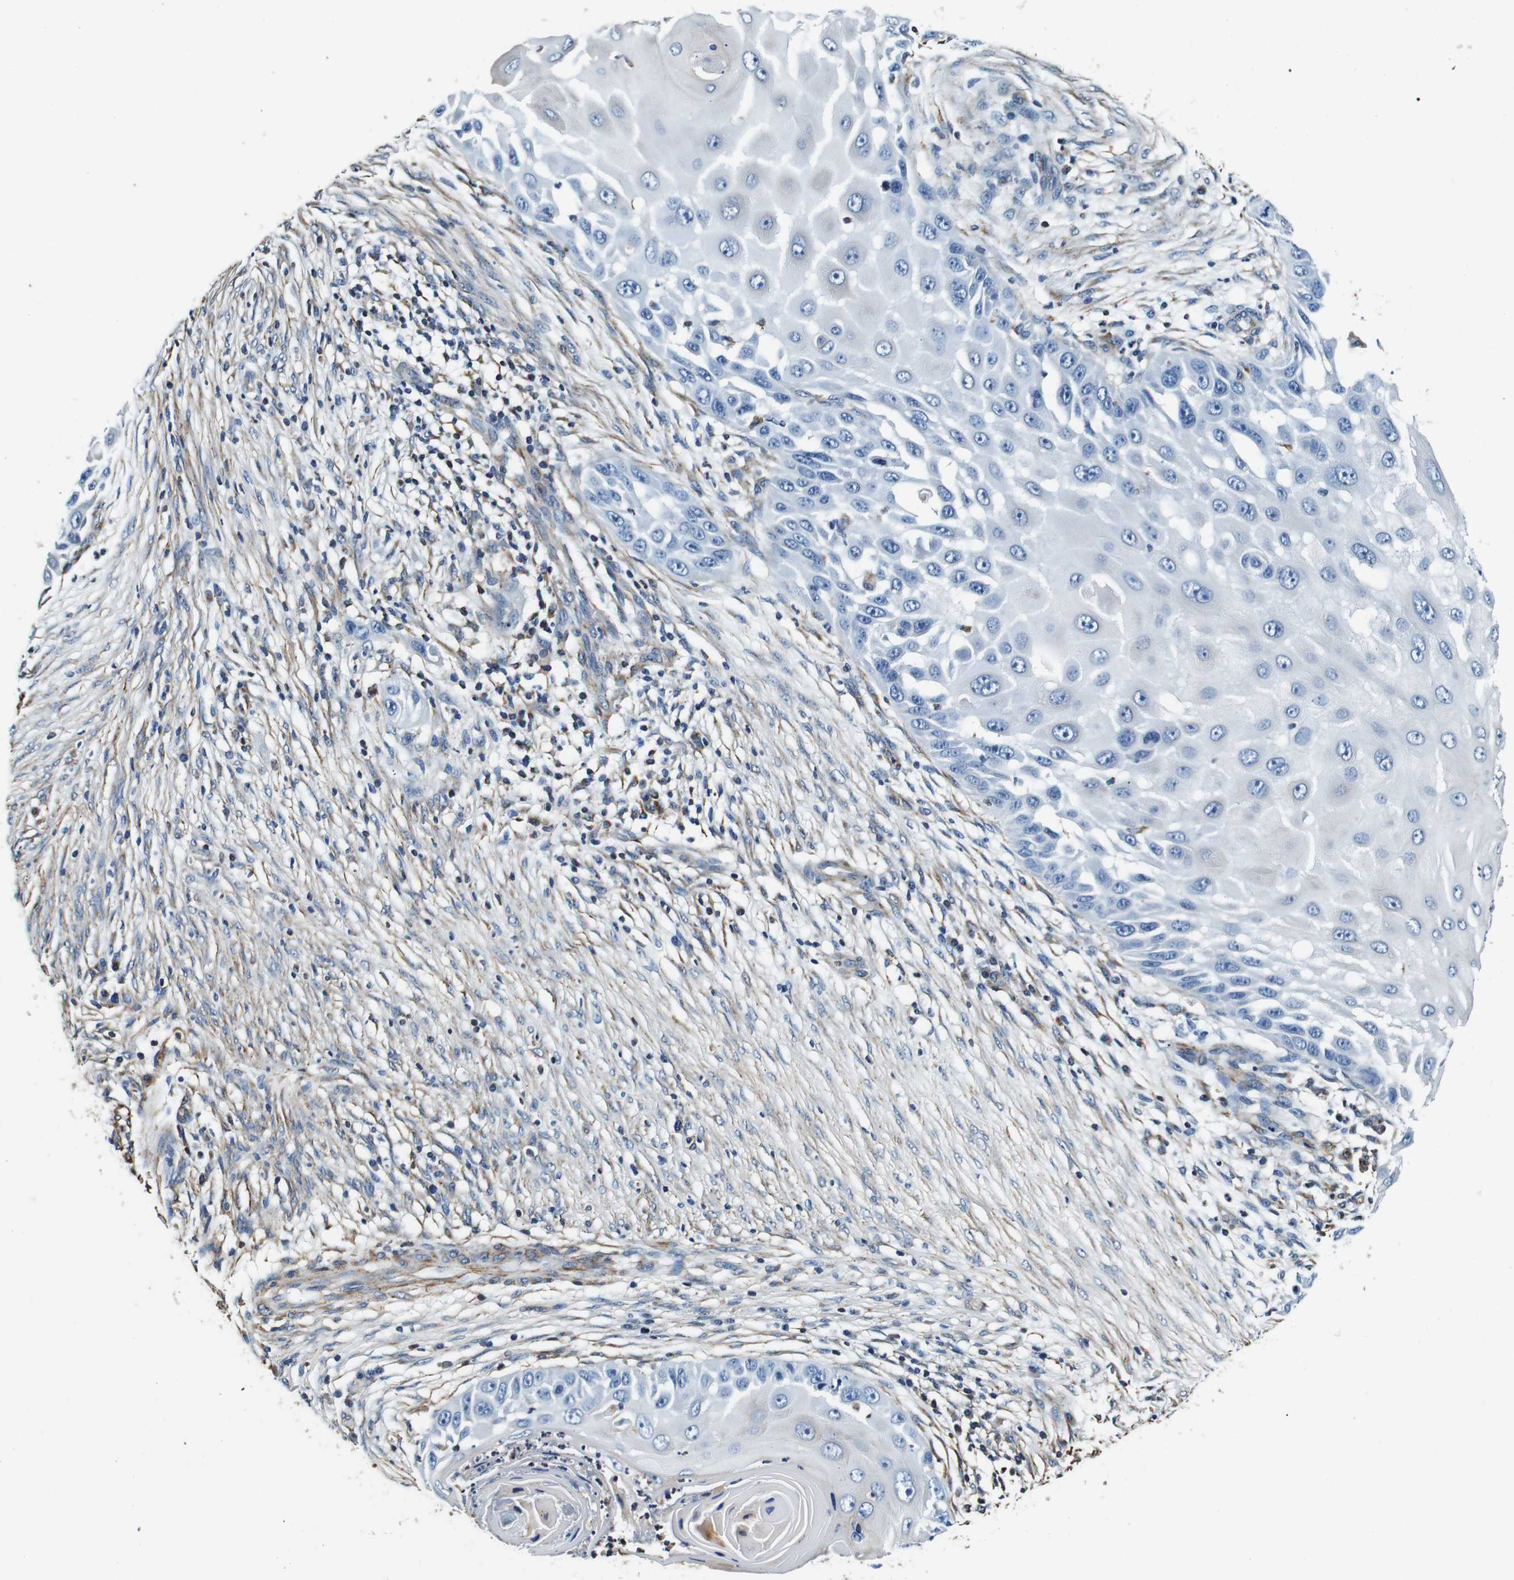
{"staining": {"intensity": "negative", "quantity": "none", "location": "none"}, "tissue": "skin cancer", "cell_type": "Tumor cells", "image_type": "cancer", "snomed": [{"axis": "morphology", "description": "Squamous cell carcinoma, NOS"}, {"axis": "topography", "description": "Skin"}], "caption": "The histopathology image displays no significant positivity in tumor cells of squamous cell carcinoma (skin).", "gene": "GJE1", "patient": {"sex": "female", "age": 44}}